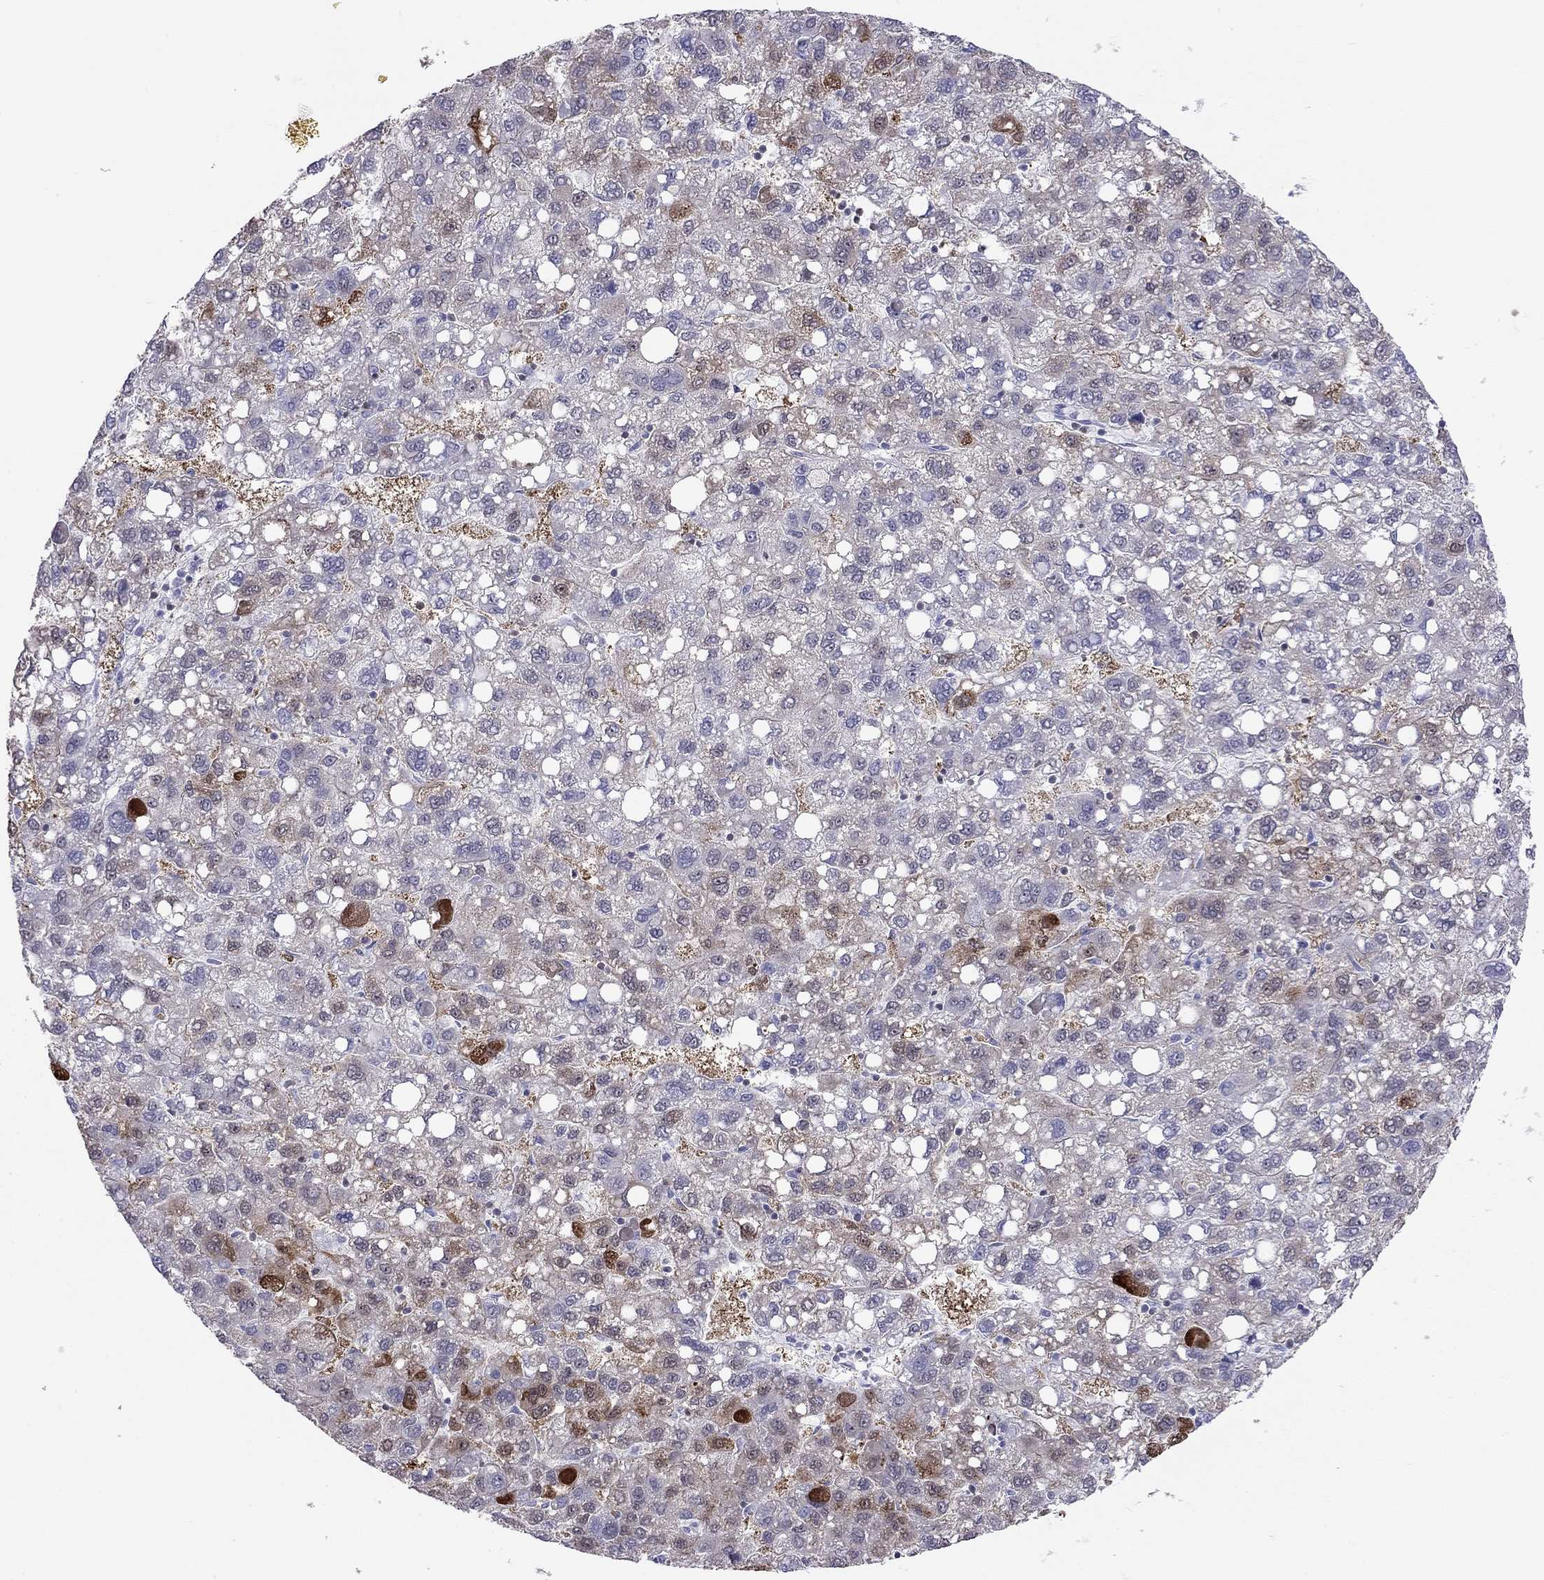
{"staining": {"intensity": "moderate", "quantity": "<25%", "location": "cytoplasmic/membranous"}, "tissue": "liver cancer", "cell_type": "Tumor cells", "image_type": "cancer", "snomed": [{"axis": "morphology", "description": "Carcinoma, Hepatocellular, NOS"}, {"axis": "topography", "description": "Liver"}], "caption": "The immunohistochemical stain highlights moderate cytoplasmic/membranous staining in tumor cells of liver cancer (hepatocellular carcinoma) tissue. (DAB IHC, brown staining for protein, blue staining for nuclei).", "gene": "SH2D2A", "patient": {"sex": "female", "age": 82}}